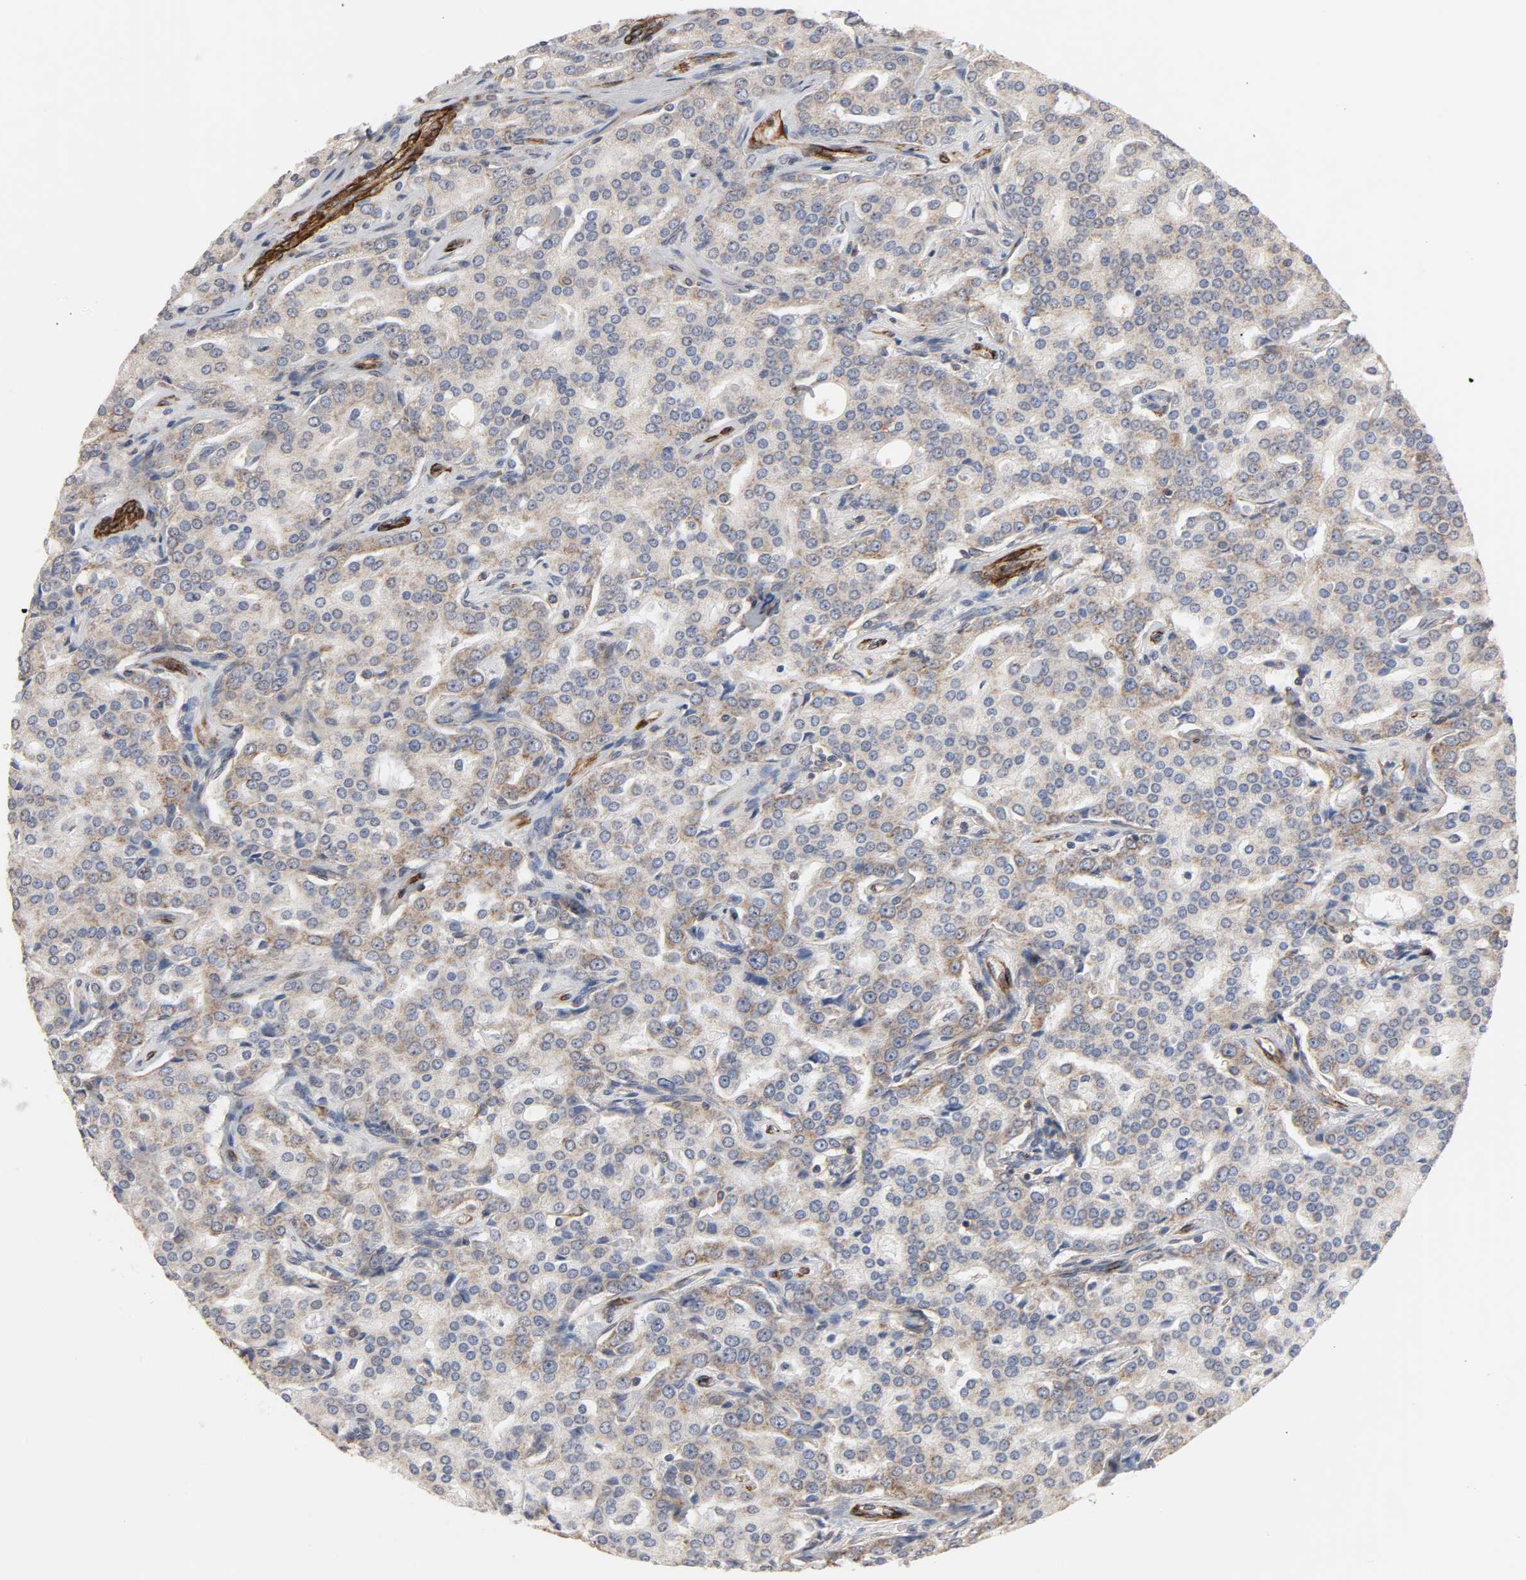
{"staining": {"intensity": "weak", "quantity": "<25%", "location": "cytoplasmic/membranous"}, "tissue": "prostate cancer", "cell_type": "Tumor cells", "image_type": "cancer", "snomed": [{"axis": "morphology", "description": "Adenocarcinoma, High grade"}, {"axis": "topography", "description": "Prostate"}], "caption": "DAB immunohistochemical staining of human prostate cancer (adenocarcinoma (high-grade)) shows no significant positivity in tumor cells.", "gene": "GNG2", "patient": {"sex": "male", "age": 72}}